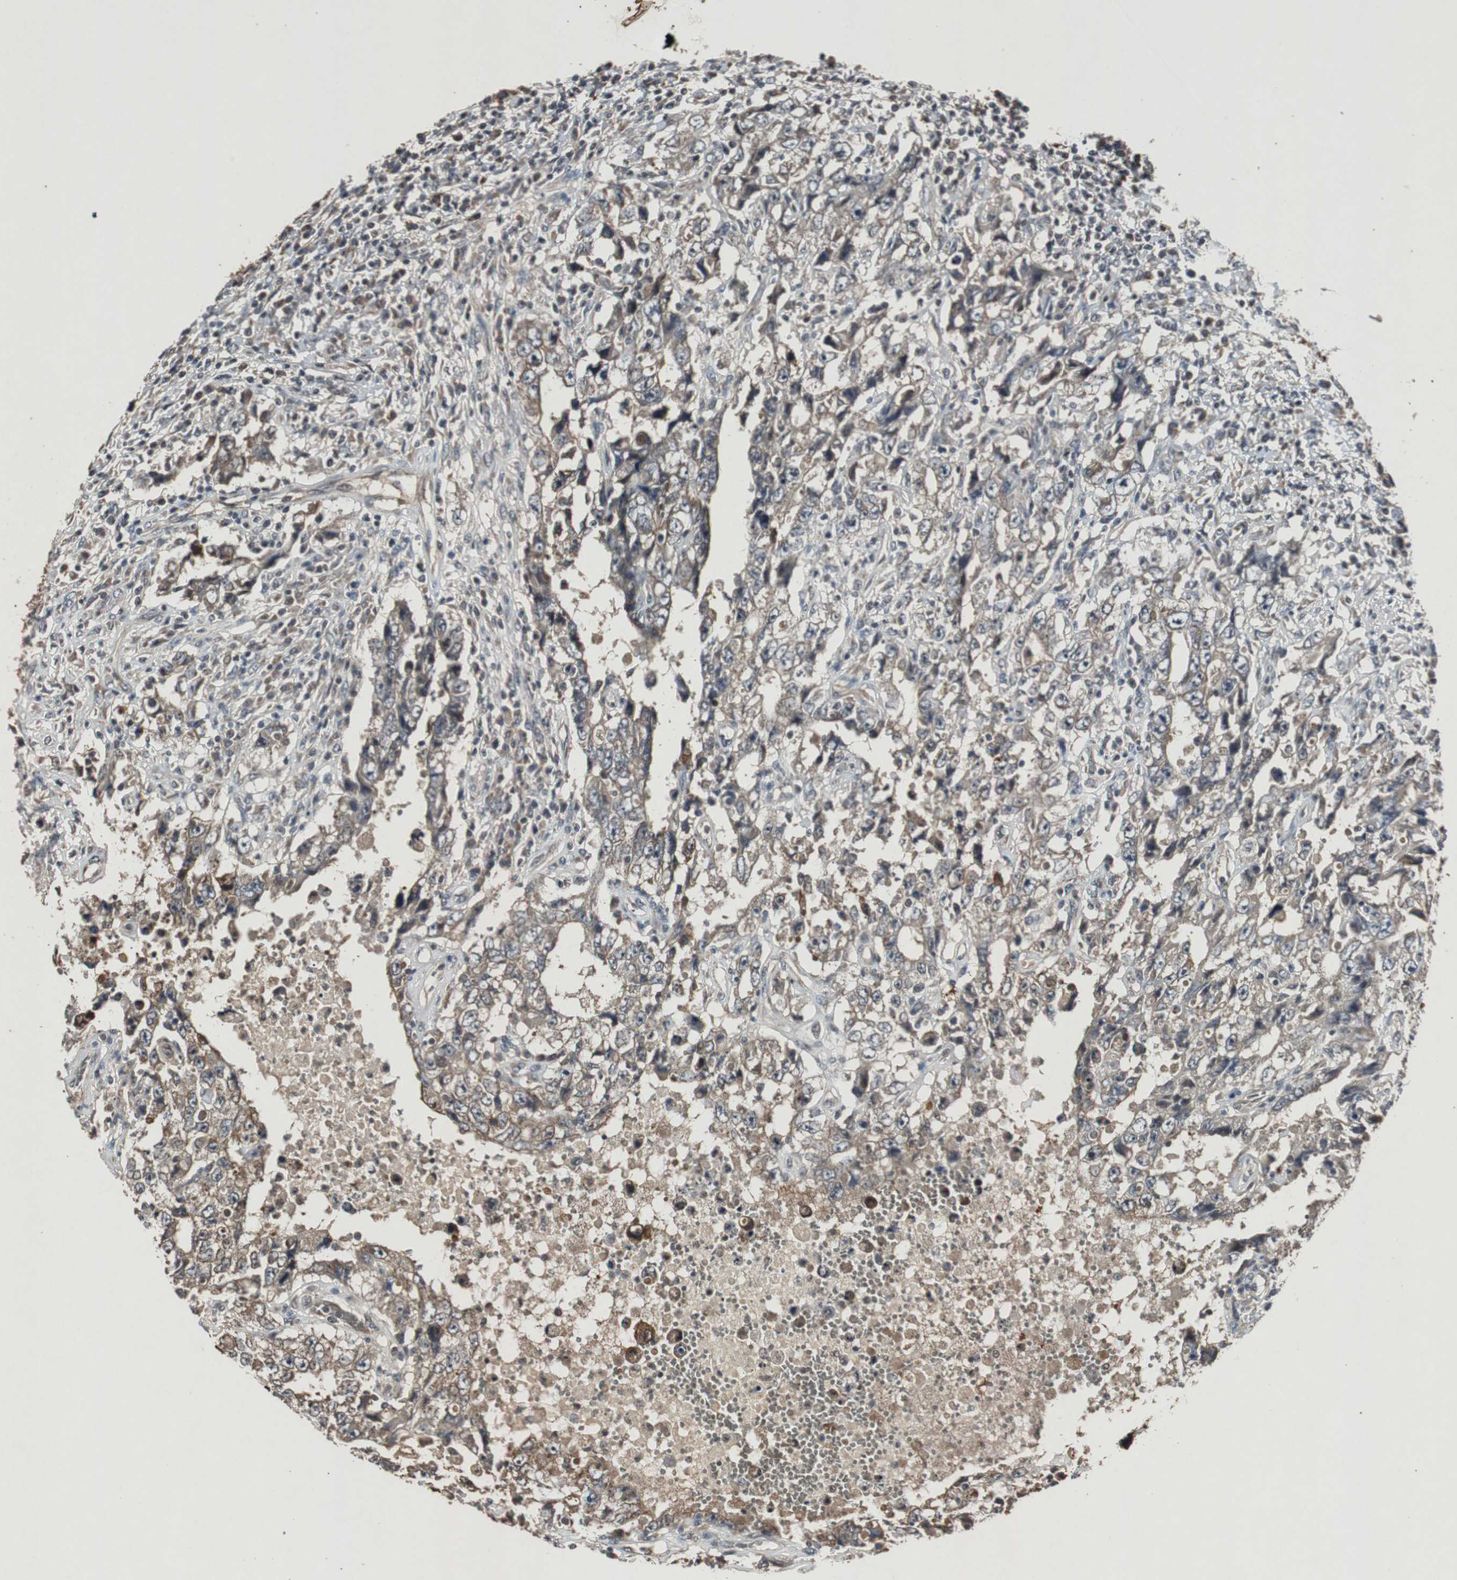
{"staining": {"intensity": "weak", "quantity": ">75%", "location": "cytoplasmic/membranous"}, "tissue": "testis cancer", "cell_type": "Tumor cells", "image_type": "cancer", "snomed": [{"axis": "morphology", "description": "Carcinoma, Embryonal, NOS"}, {"axis": "topography", "description": "Testis"}], "caption": "DAB immunohistochemical staining of testis cancer (embryonal carcinoma) reveals weak cytoplasmic/membranous protein positivity in about >75% of tumor cells.", "gene": "SLIT2", "patient": {"sex": "male", "age": 26}}